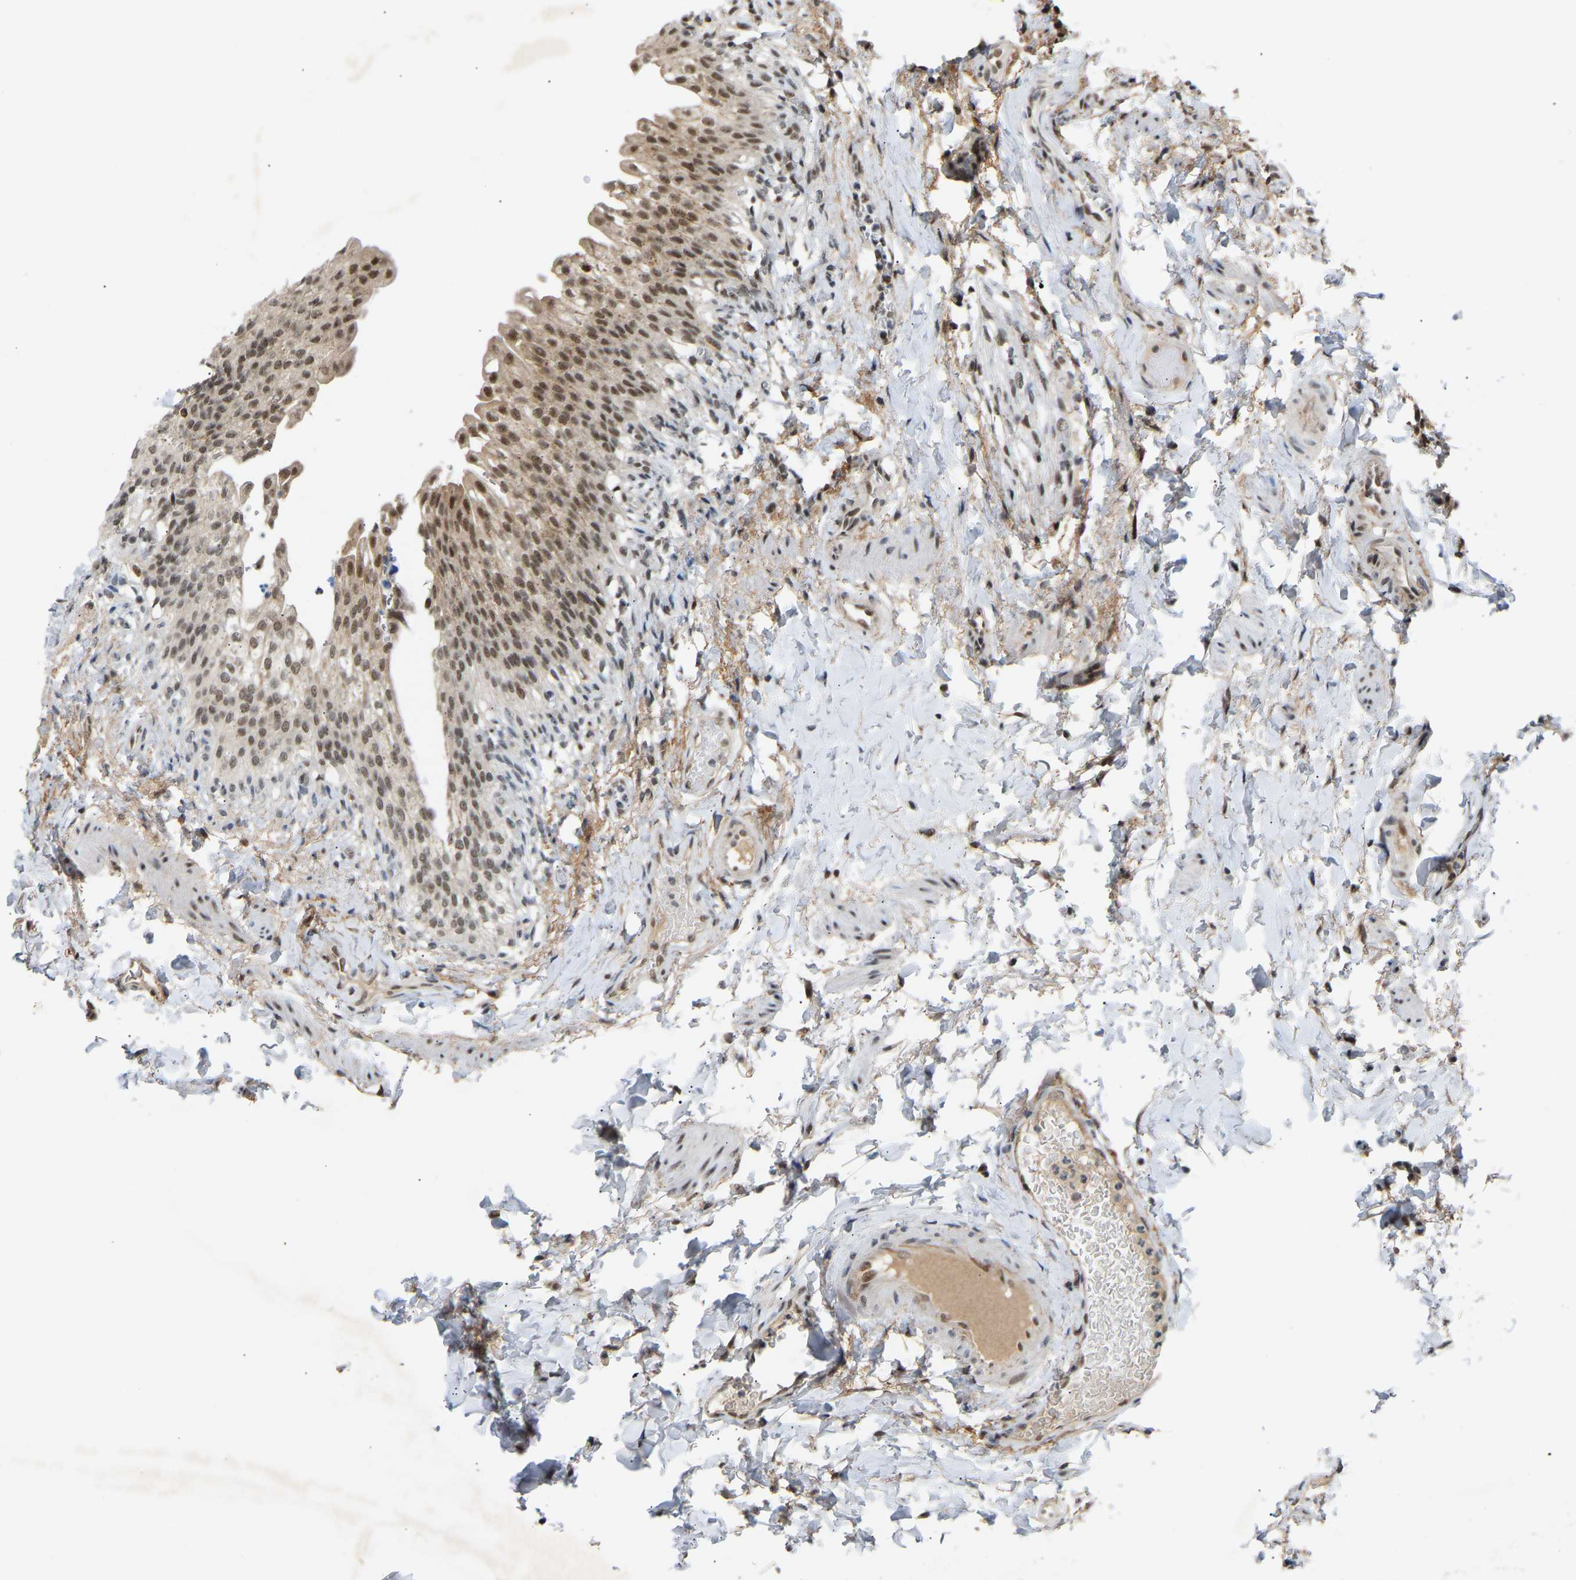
{"staining": {"intensity": "moderate", "quantity": ">75%", "location": "cytoplasmic/membranous,nuclear"}, "tissue": "urinary bladder", "cell_type": "Urothelial cells", "image_type": "normal", "snomed": [{"axis": "morphology", "description": "Normal tissue, NOS"}, {"axis": "topography", "description": "Urinary bladder"}], "caption": "Immunohistochemical staining of unremarkable urinary bladder exhibits >75% levels of moderate cytoplasmic/membranous,nuclear protein expression in approximately >75% of urothelial cells.", "gene": "RBM15", "patient": {"sex": "female", "age": 60}}